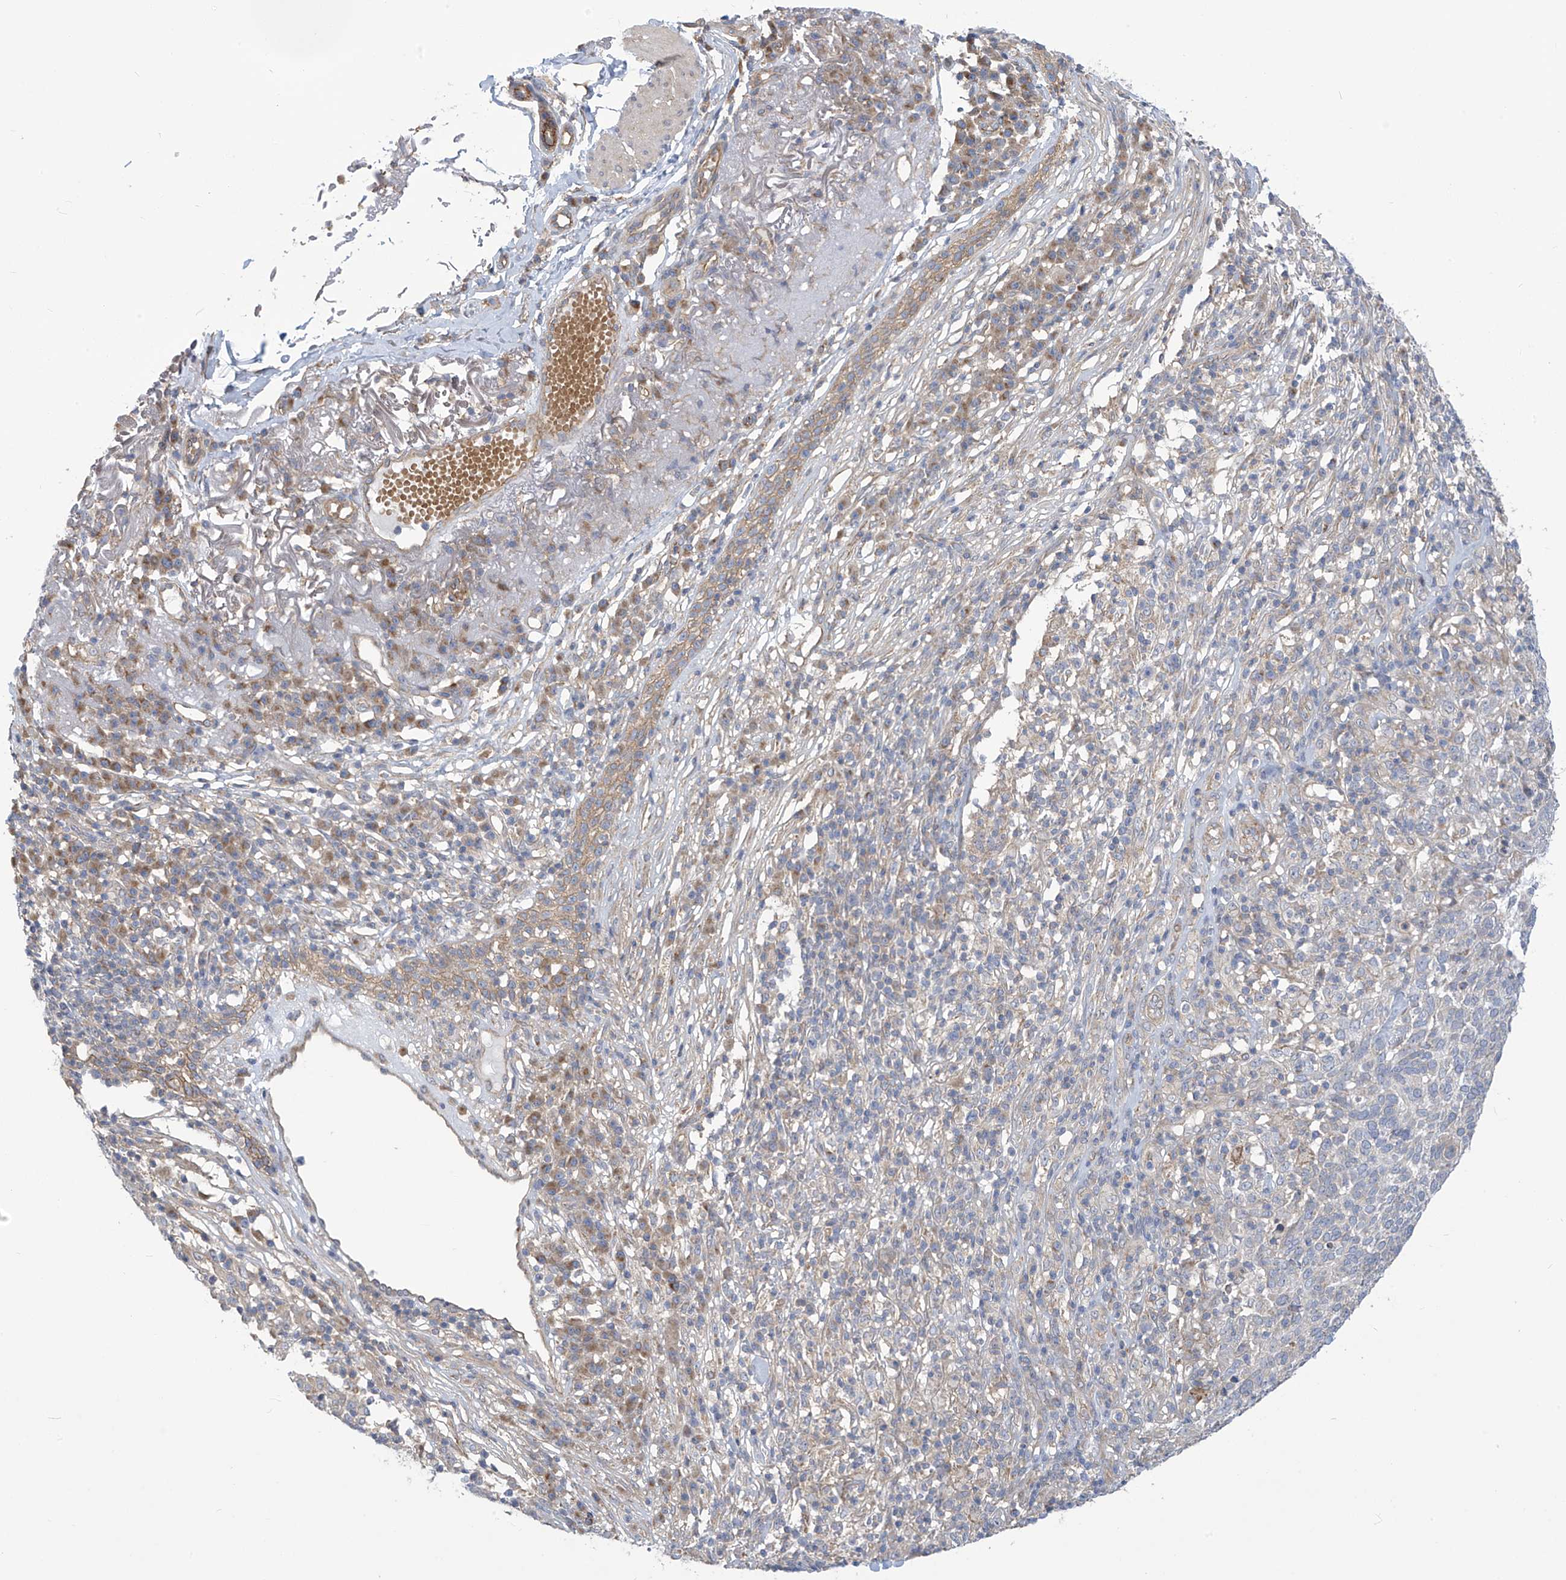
{"staining": {"intensity": "negative", "quantity": "none", "location": "none"}, "tissue": "skin cancer", "cell_type": "Tumor cells", "image_type": "cancer", "snomed": [{"axis": "morphology", "description": "Squamous cell carcinoma, NOS"}, {"axis": "topography", "description": "Skin"}], "caption": "Tumor cells are negative for protein expression in human squamous cell carcinoma (skin). The staining was performed using DAB to visualize the protein expression in brown, while the nuclei were stained in blue with hematoxylin (Magnification: 20x).", "gene": "ADAT2", "patient": {"sex": "female", "age": 90}}